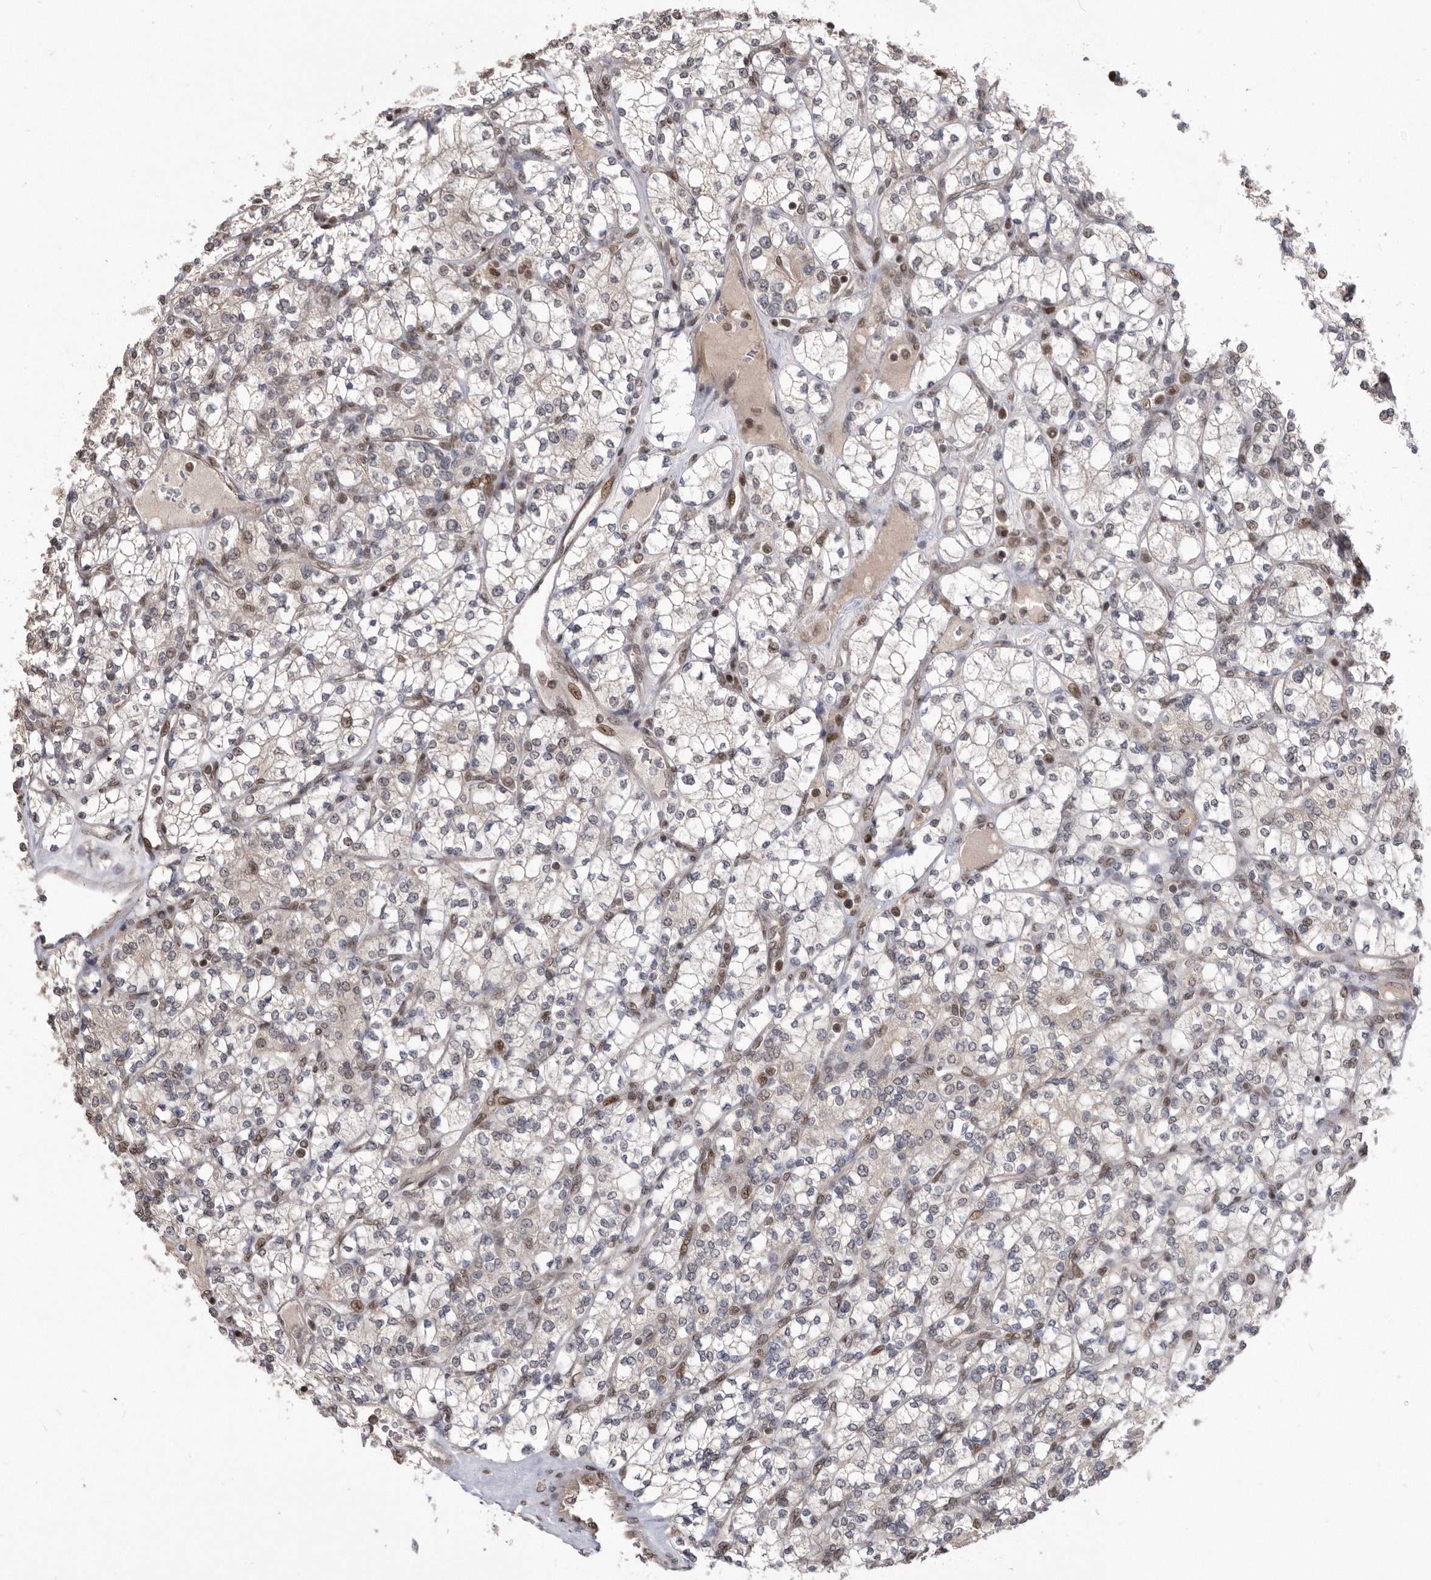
{"staining": {"intensity": "moderate", "quantity": "<25%", "location": "nuclear"}, "tissue": "renal cancer", "cell_type": "Tumor cells", "image_type": "cancer", "snomed": [{"axis": "morphology", "description": "Adenocarcinoma, NOS"}, {"axis": "topography", "description": "Kidney"}], "caption": "Immunohistochemical staining of human renal cancer (adenocarcinoma) demonstrates moderate nuclear protein positivity in about <25% of tumor cells. The staining is performed using DAB brown chromogen to label protein expression. The nuclei are counter-stained blue using hematoxylin.", "gene": "TDRD3", "patient": {"sex": "male", "age": 77}}